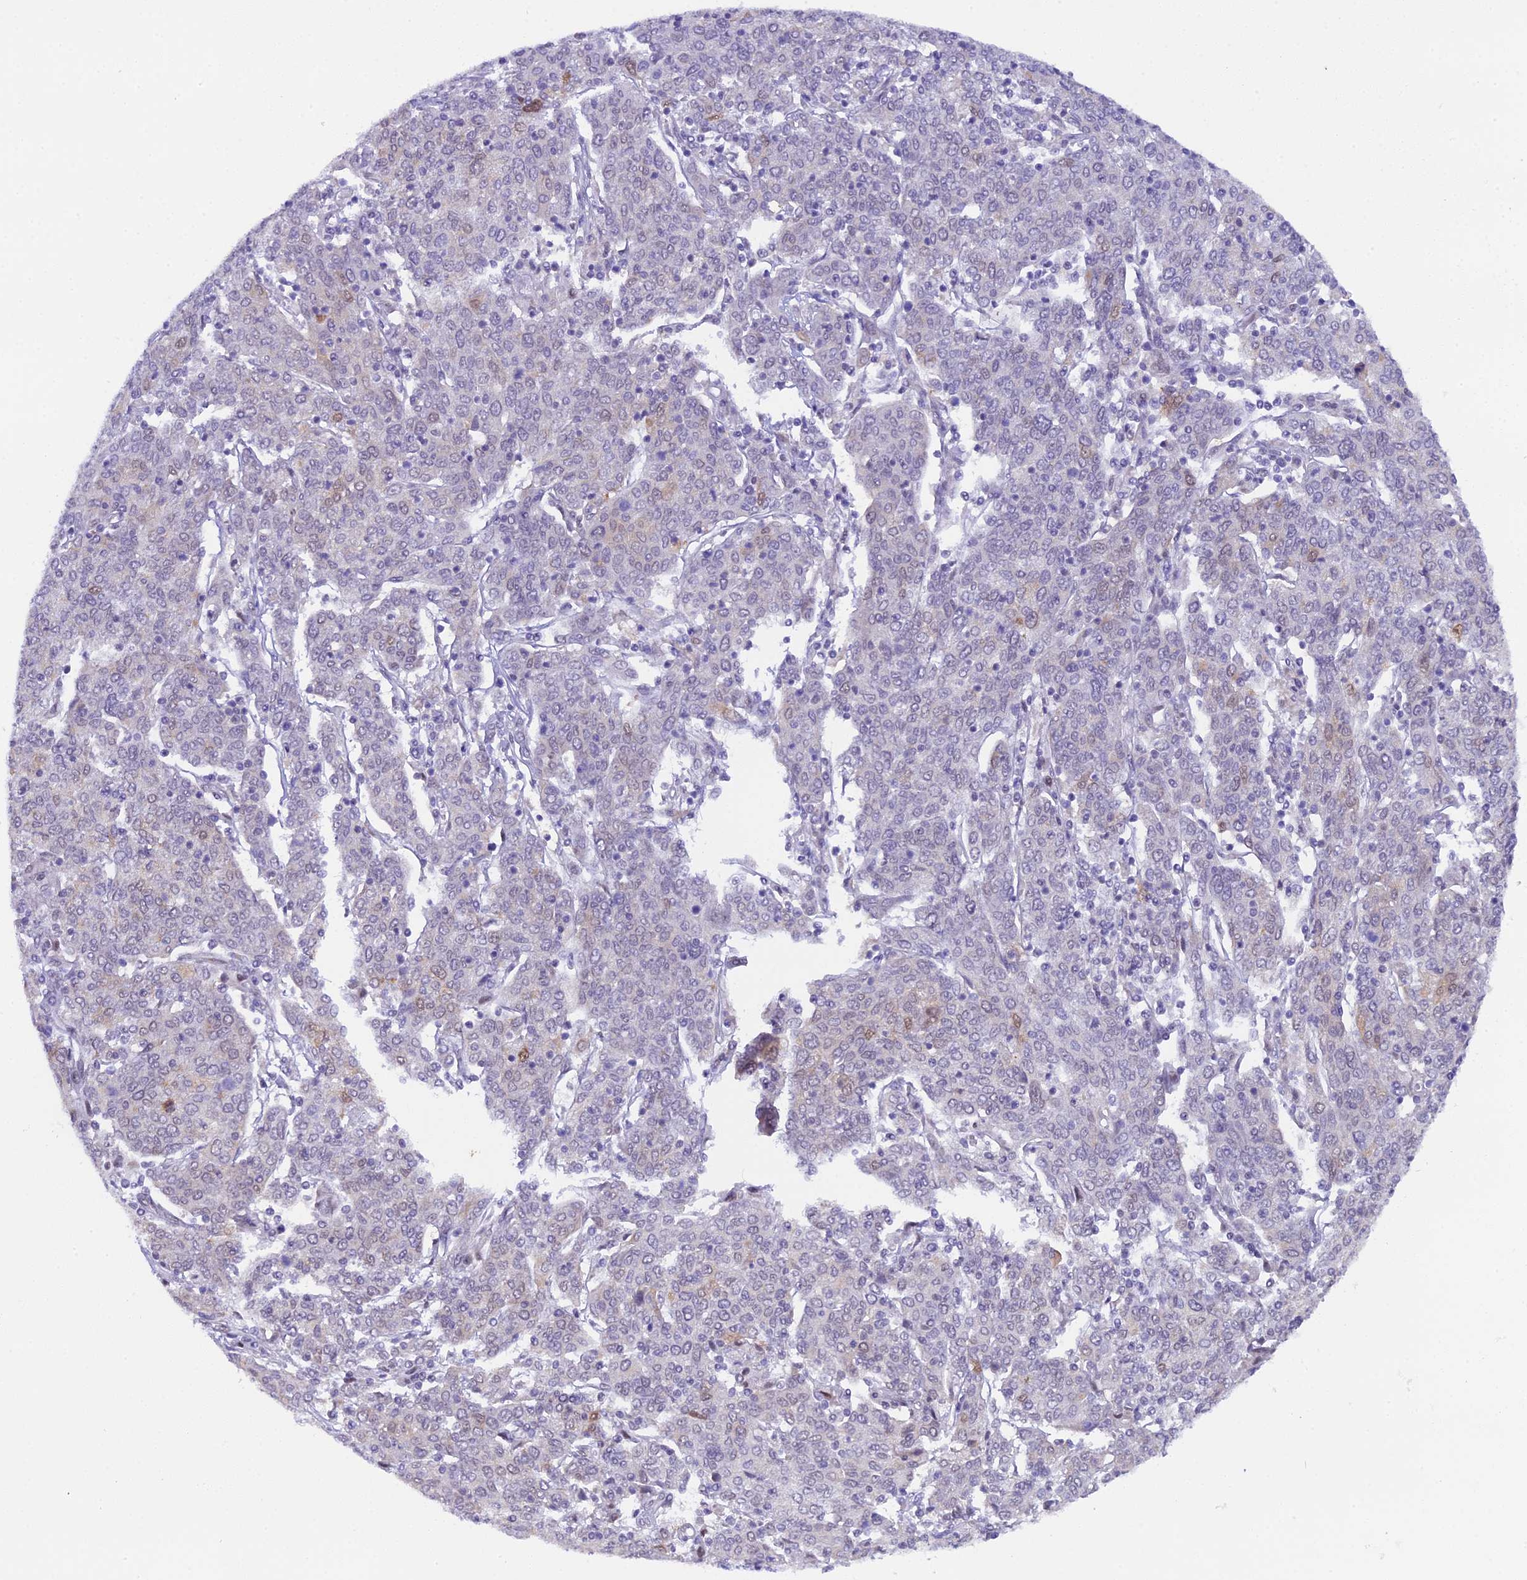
{"staining": {"intensity": "weak", "quantity": "<25%", "location": "cytoplasmic/membranous"}, "tissue": "cervical cancer", "cell_type": "Tumor cells", "image_type": "cancer", "snomed": [{"axis": "morphology", "description": "Squamous cell carcinoma, NOS"}, {"axis": "topography", "description": "Cervix"}], "caption": "An immunohistochemistry (IHC) photomicrograph of cervical squamous cell carcinoma is shown. There is no staining in tumor cells of cervical squamous cell carcinoma. (DAB (3,3'-diaminobenzidine) immunohistochemistry (IHC) with hematoxylin counter stain).", "gene": "OSGEP", "patient": {"sex": "female", "age": 67}}